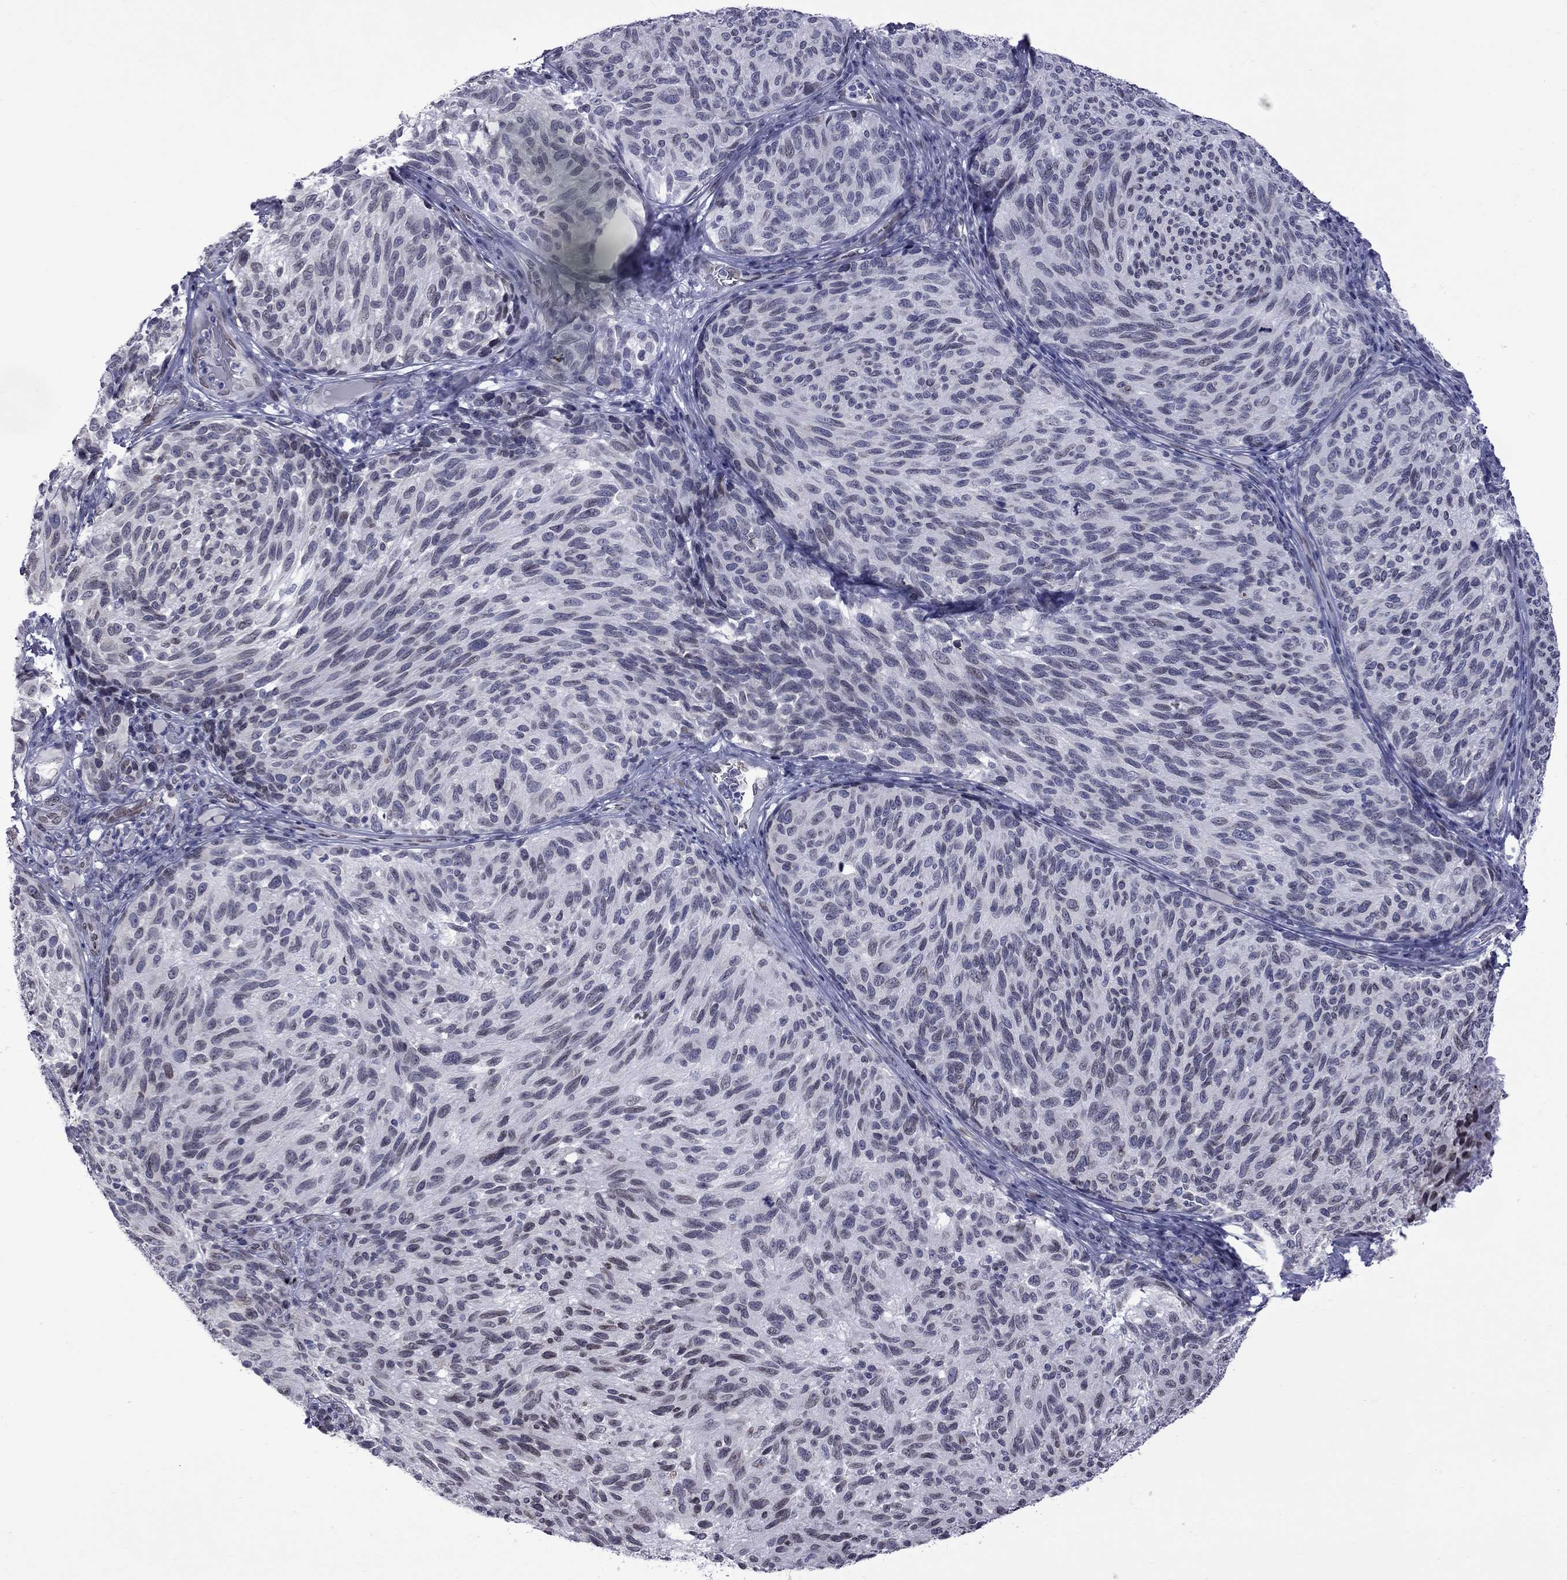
{"staining": {"intensity": "negative", "quantity": "none", "location": "none"}, "tissue": "melanoma", "cell_type": "Tumor cells", "image_type": "cancer", "snomed": [{"axis": "morphology", "description": "Malignant melanoma, NOS"}, {"axis": "topography", "description": "Skin"}], "caption": "This is an immunohistochemistry micrograph of malignant melanoma. There is no staining in tumor cells.", "gene": "CLTCL1", "patient": {"sex": "female", "age": 73}}